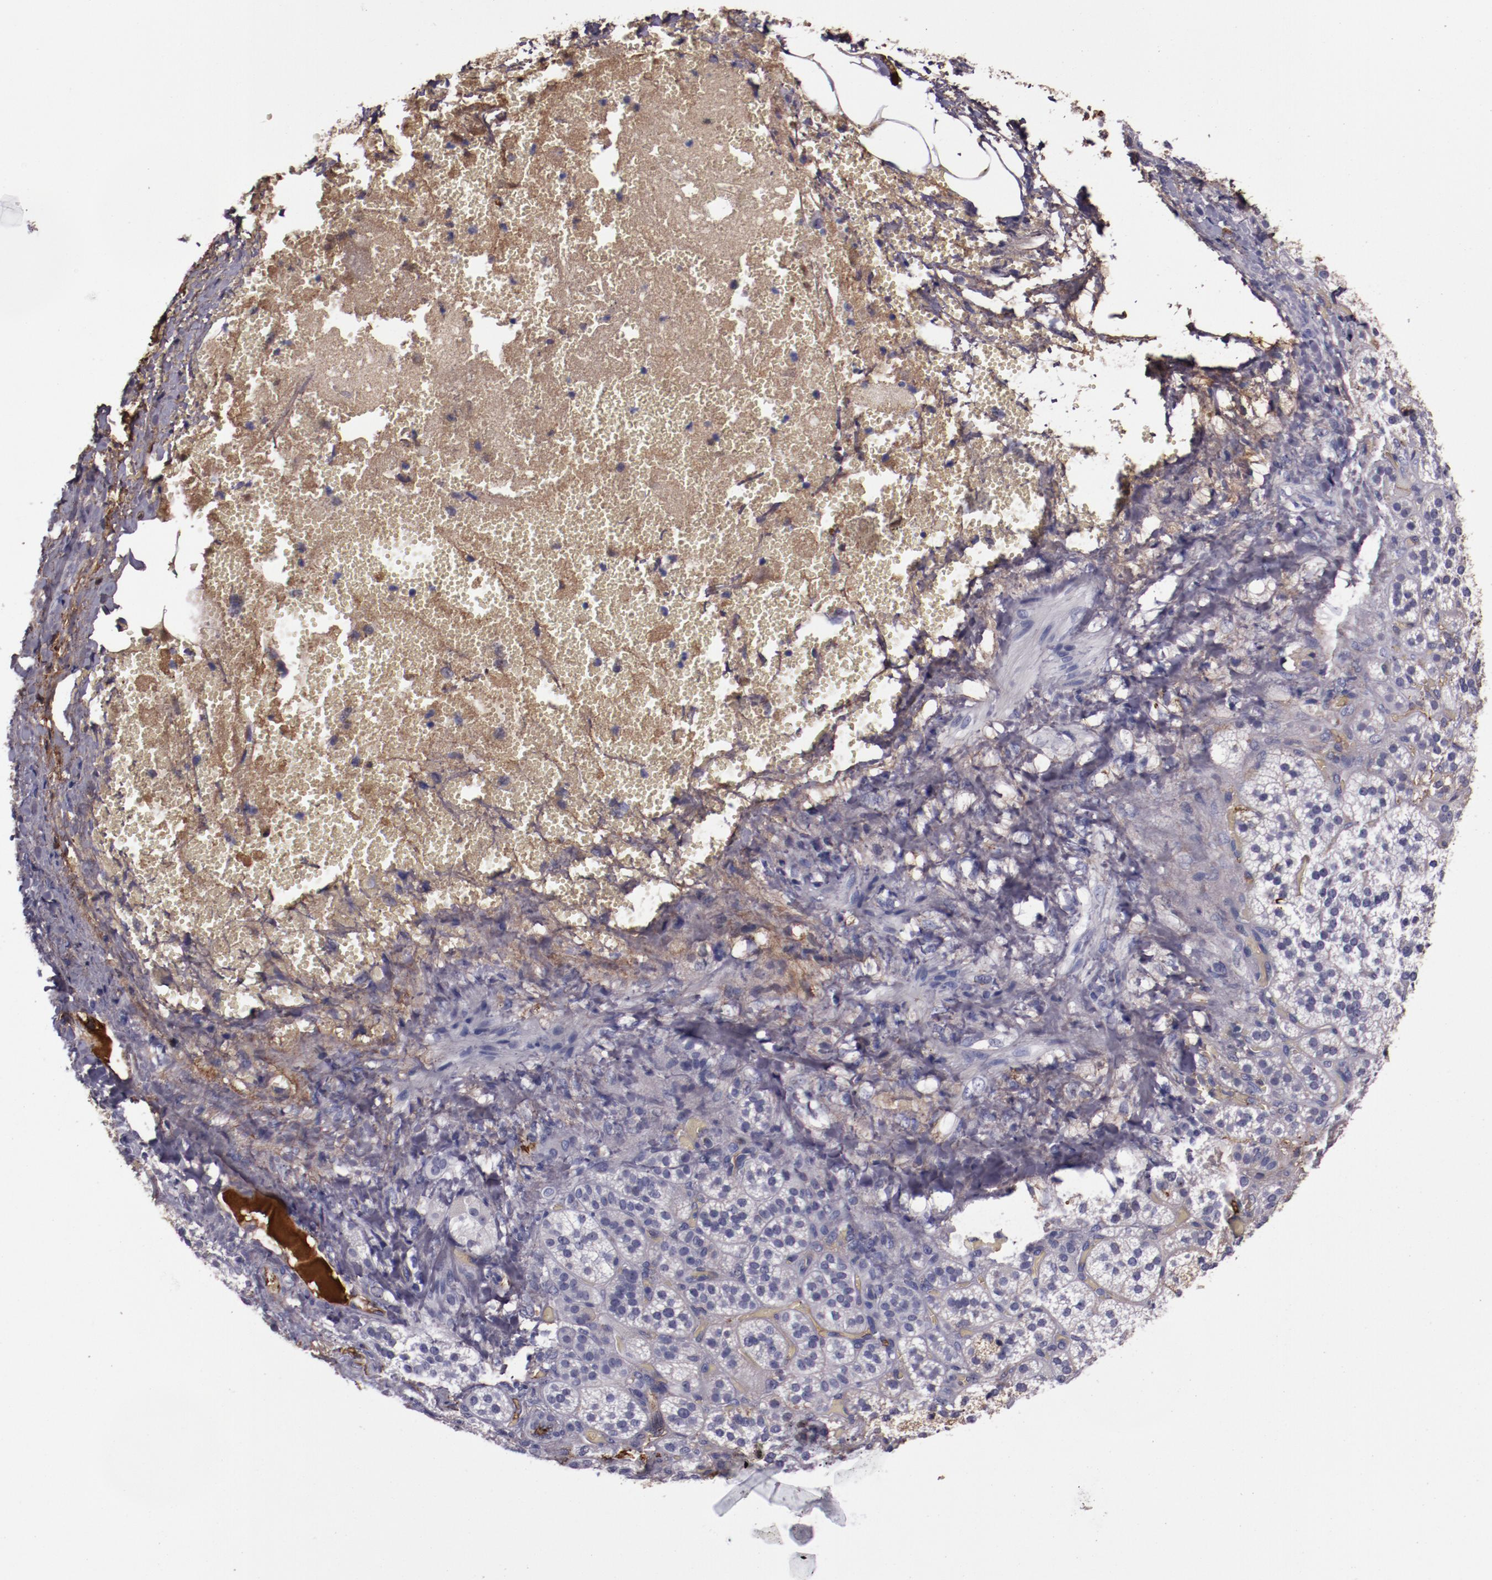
{"staining": {"intensity": "weak", "quantity": "<25%", "location": "cytoplasmic/membranous"}, "tissue": "adrenal gland", "cell_type": "Glandular cells", "image_type": "normal", "snomed": [{"axis": "morphology", "description": "Normal tissue, NOS"}, {"axis": "topography", "description": "Adrenal gland"}], "caption": "DAB (3,3'-diaminobenzidine) immunohistochemical staining of benign human adrenal gland shows no significant staining in glandular cells. Brightfield microscopy of immunohistochemistry stained with DAB (3,3'-diaminobenzidine) (brown) and hematoxylin (blue), captured at high magnification.", "gene": "A2M", "patient": {"sex": "female", "age": 71}}